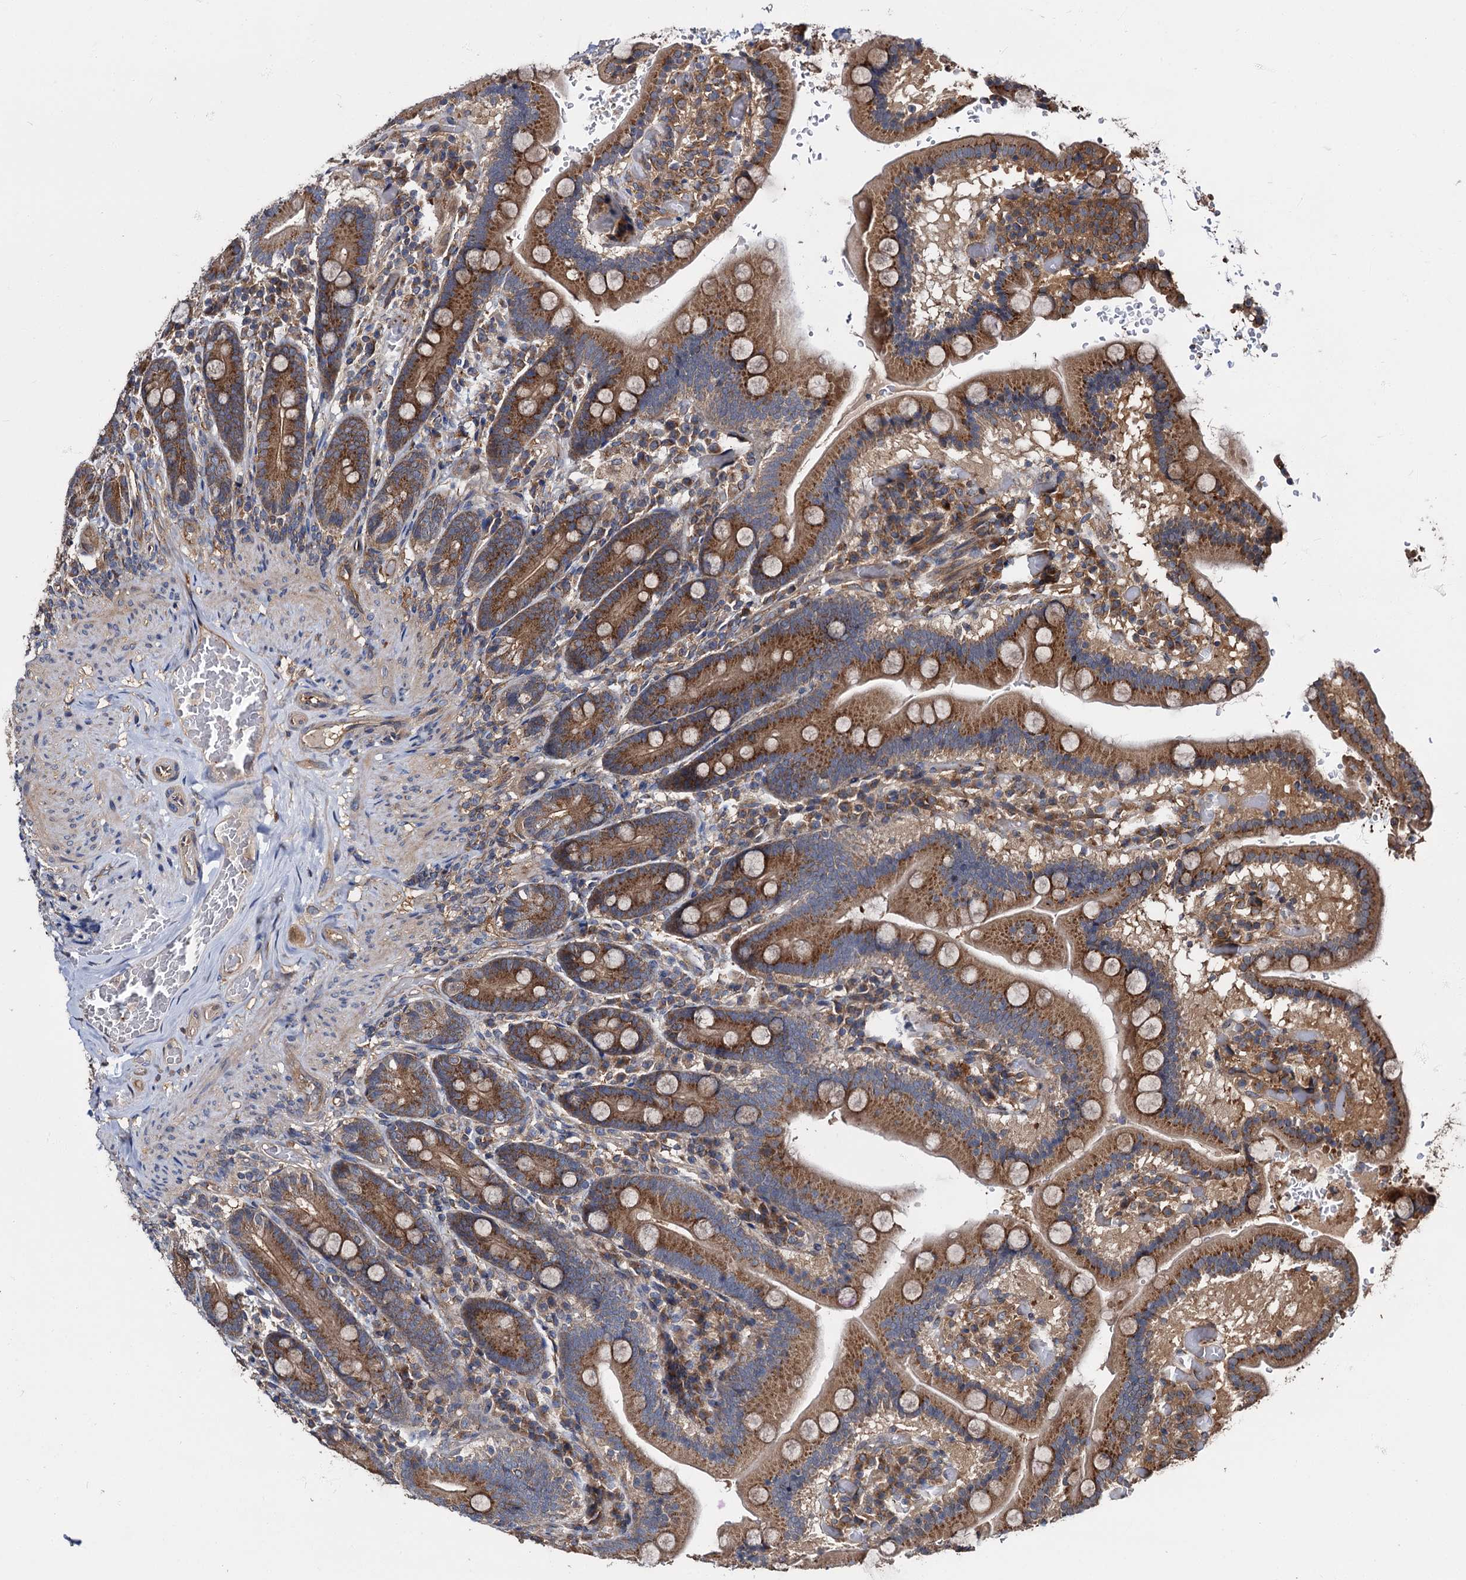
{"staining": {"intensity": "strong", "quantity": ">75%", "location": "cytoplasmic/membranous"}, "tissue": "duodenum", "cell_type": "Glandular cells", "image_type": "normal", "snomed": [{"axis": "morphology", "description": "Normal tissue, NOS"}, {"axis": "topography", "description": "Duodenum"}], "caption": "Duodenum stained with immunohistochemistry (IHC) shows strong cytoplasmic/membranous expression in approximately >75% of glandular cells.", "gene": "PEX5", "patient": {"sex": "female", "age": 62}}